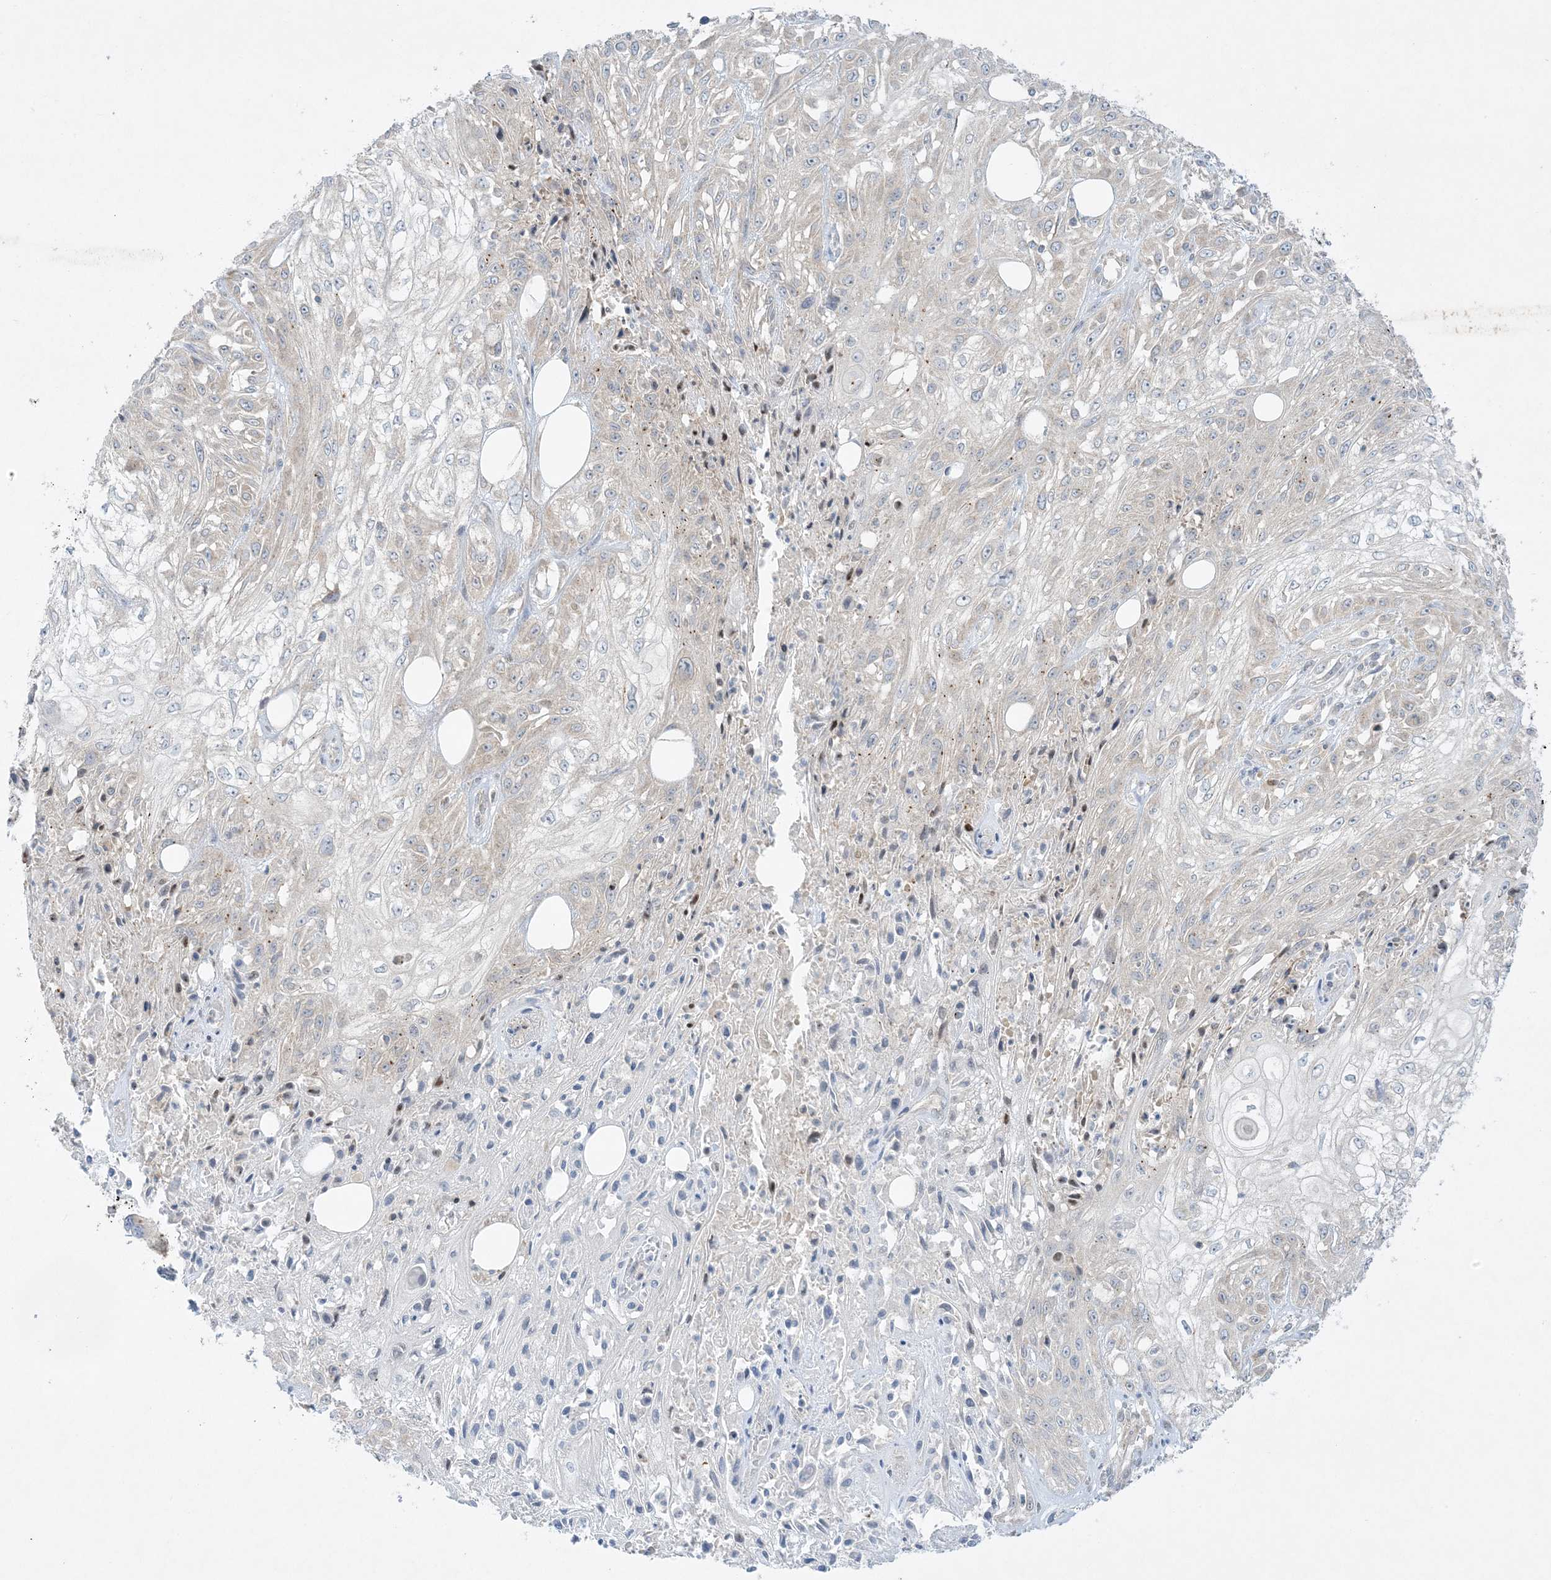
{"staining": {"intensity": "weak", "quantity": "<25%", "location": "cytoplasmic/membranous"}, "tissue": "skin cancer", "cell_type": "Tumor cells", "image_type": "cancer", "snomed": [{"axis": "morphology", "description": "Squamous cell carcinoma, NOS"}, {"axis": "morphology", "description": "Squamous cell carcinoma, metastatic, NOS"}, {"axis": "topography", "description": "Skin"}, {"axis": "topography", "description": "Lymph node"}], "caption": "Immunohistochemistry photomicrograph of neoplastic tissue: skin cancer (metastatic squamous cell carcinoma) stained with DAB (3,3'-diaminobenzidine) shows no significant protein positivity in tumor cells.", "gene": "RPP40", "patient": {"sex": "male", "age": 75}}